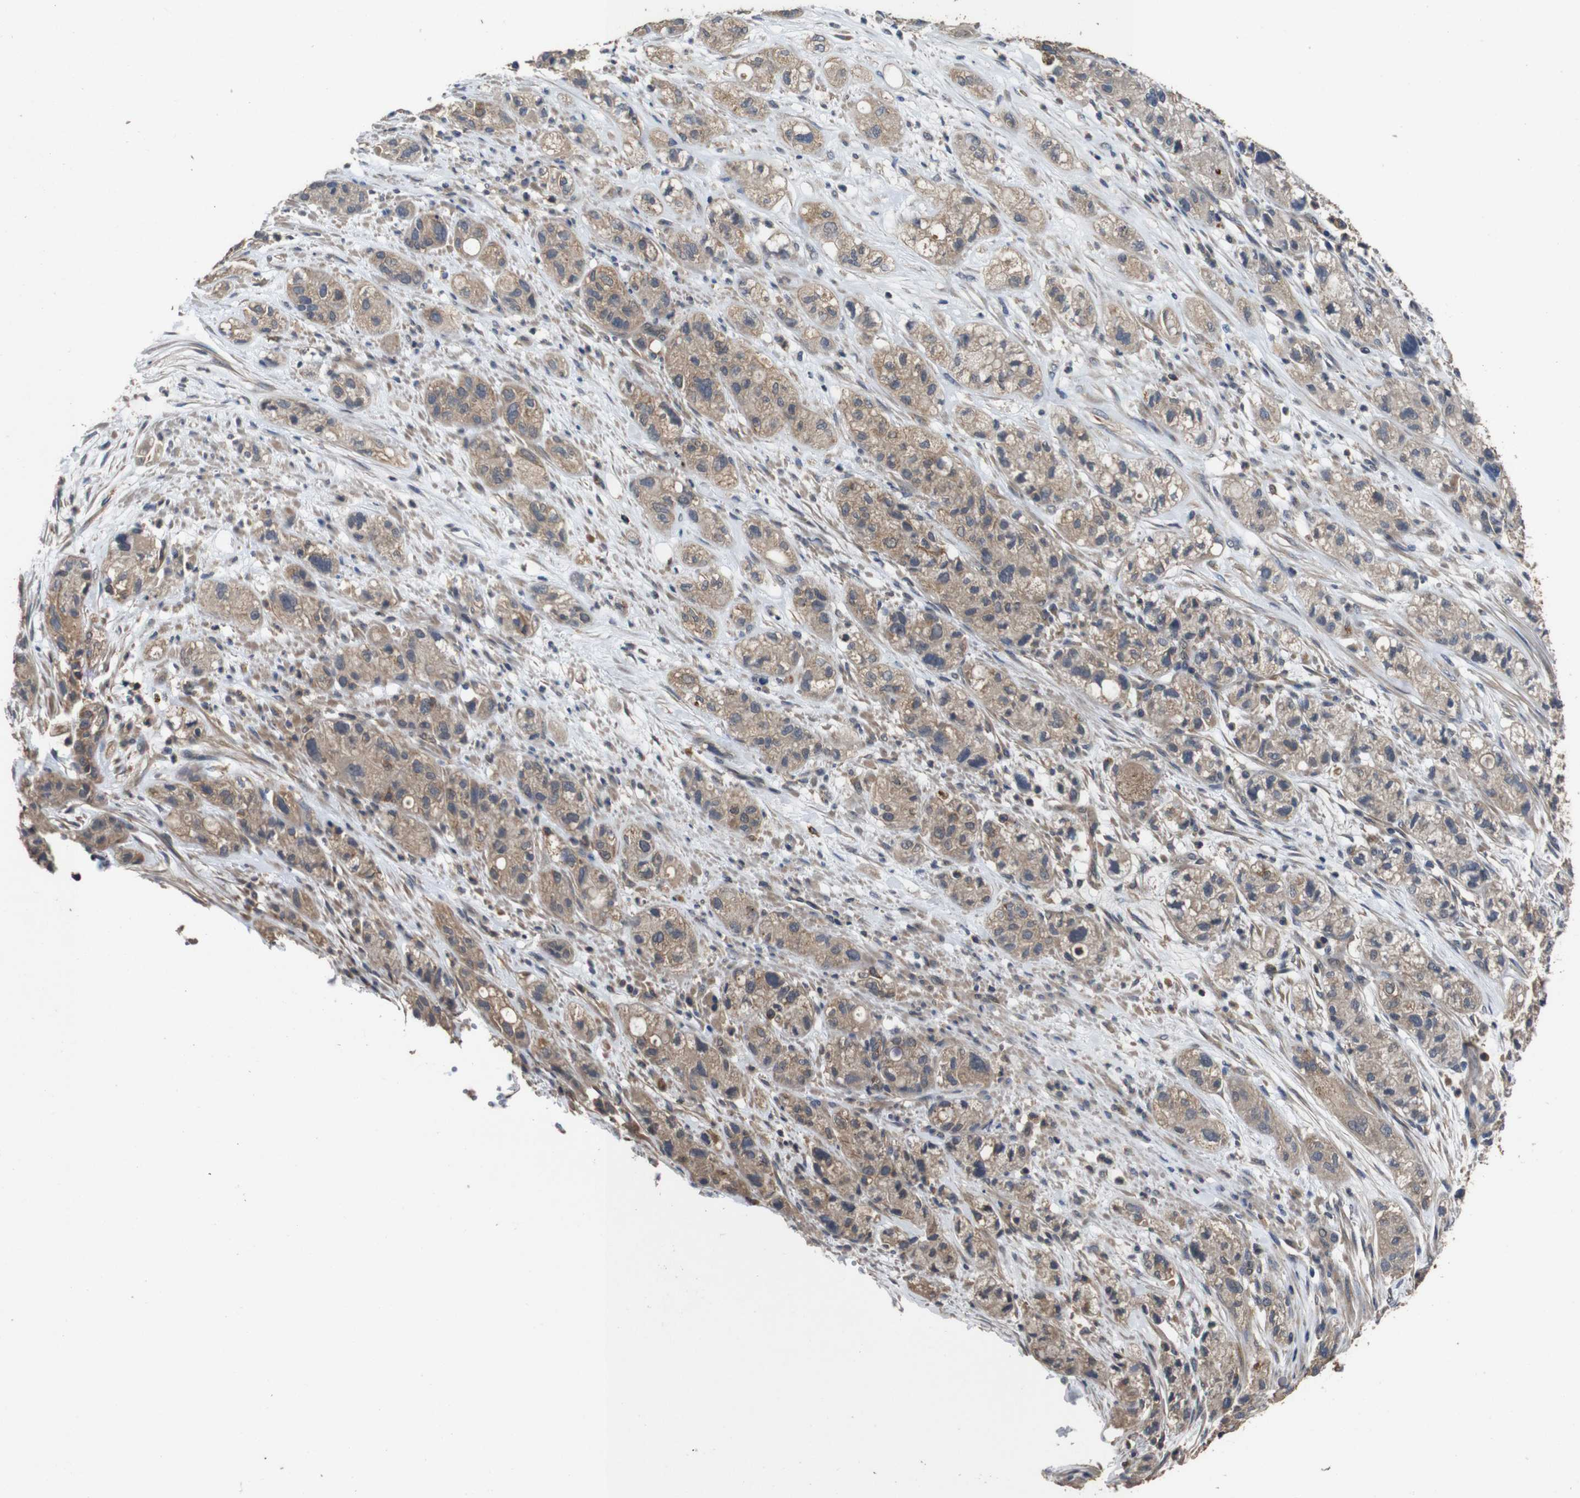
{"staining": {"intensity": "moderate", "quantity": ">75%", "location": "cytoplasmic/membranous"}, "tissue": "pancreatic cancer", "cell_type": "Tumor cells", "image_type": "cancer", "snomed": [{"axis": "morphology", "description": "Adenocarcinoma, NOS"}, {"axis": "topography", "description": "Pancreas"}], "caption": "Immunohistochemical staining of human adenocarcinoma (pancreatic) exhibits medium levels of moderate cytoplasmic/membranous staining in approximately >75% of tumor cells.", "gene": "GLIPR1", "patient": {"sex": "female", "age": 78}}